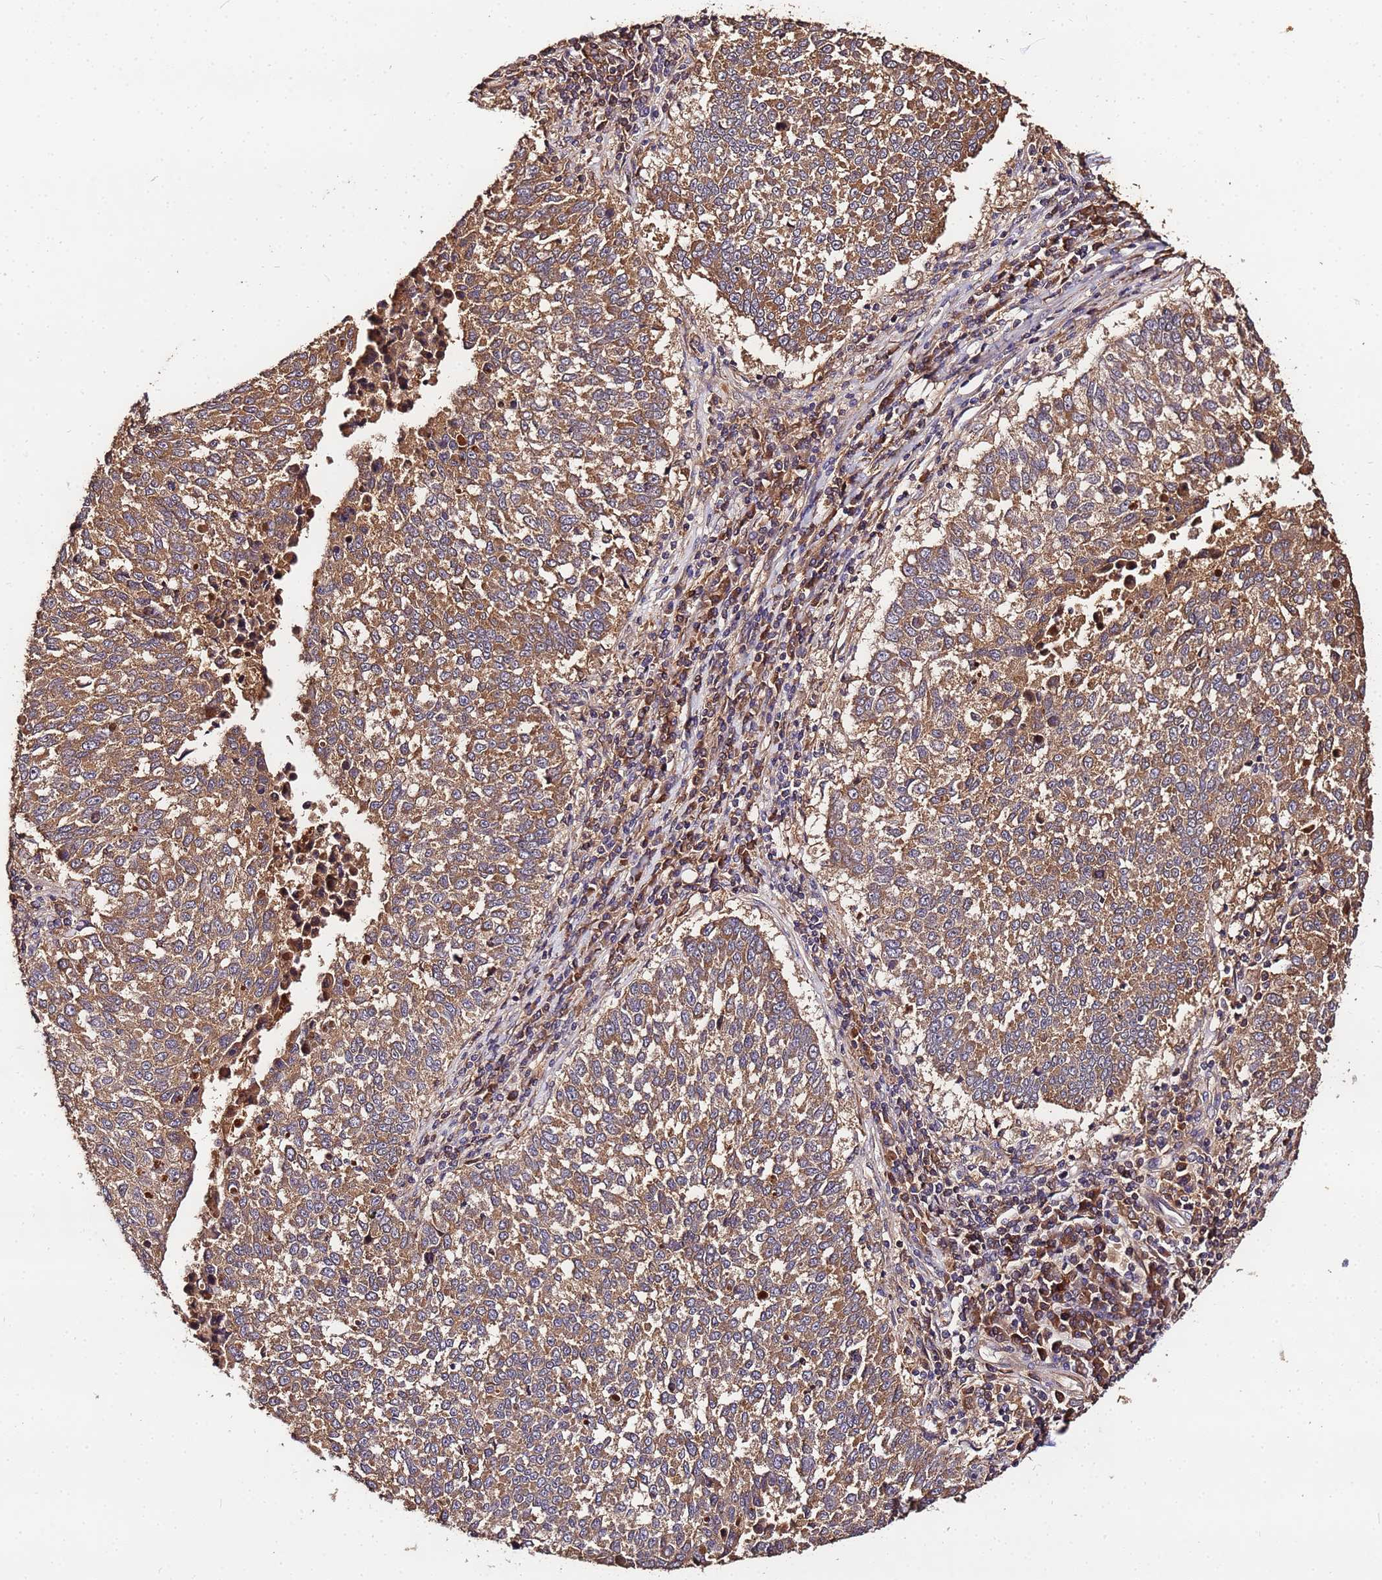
{"staining": {"intensity": "moderate", "quantity": ">75%", "location": "cytoplasmic/membranous"}, "tissue": "lung cancer", "cell_type": "Tumor cells", "image_type": "cancer", "snomed": [{"axis": "morphology", "description": "Squamous cell carcinoma, NOS"}, {"axis": "topography", "description": "Lung"}], "caption": "Protein analysis of lung cancer (squamous cell carcinoma) tissue demonstrates moderate cytoplasmic/membranous expression in about >75% of tumor cells.", "gene": "MTERF1", "patient": {"sex": "male", "age": 73}}